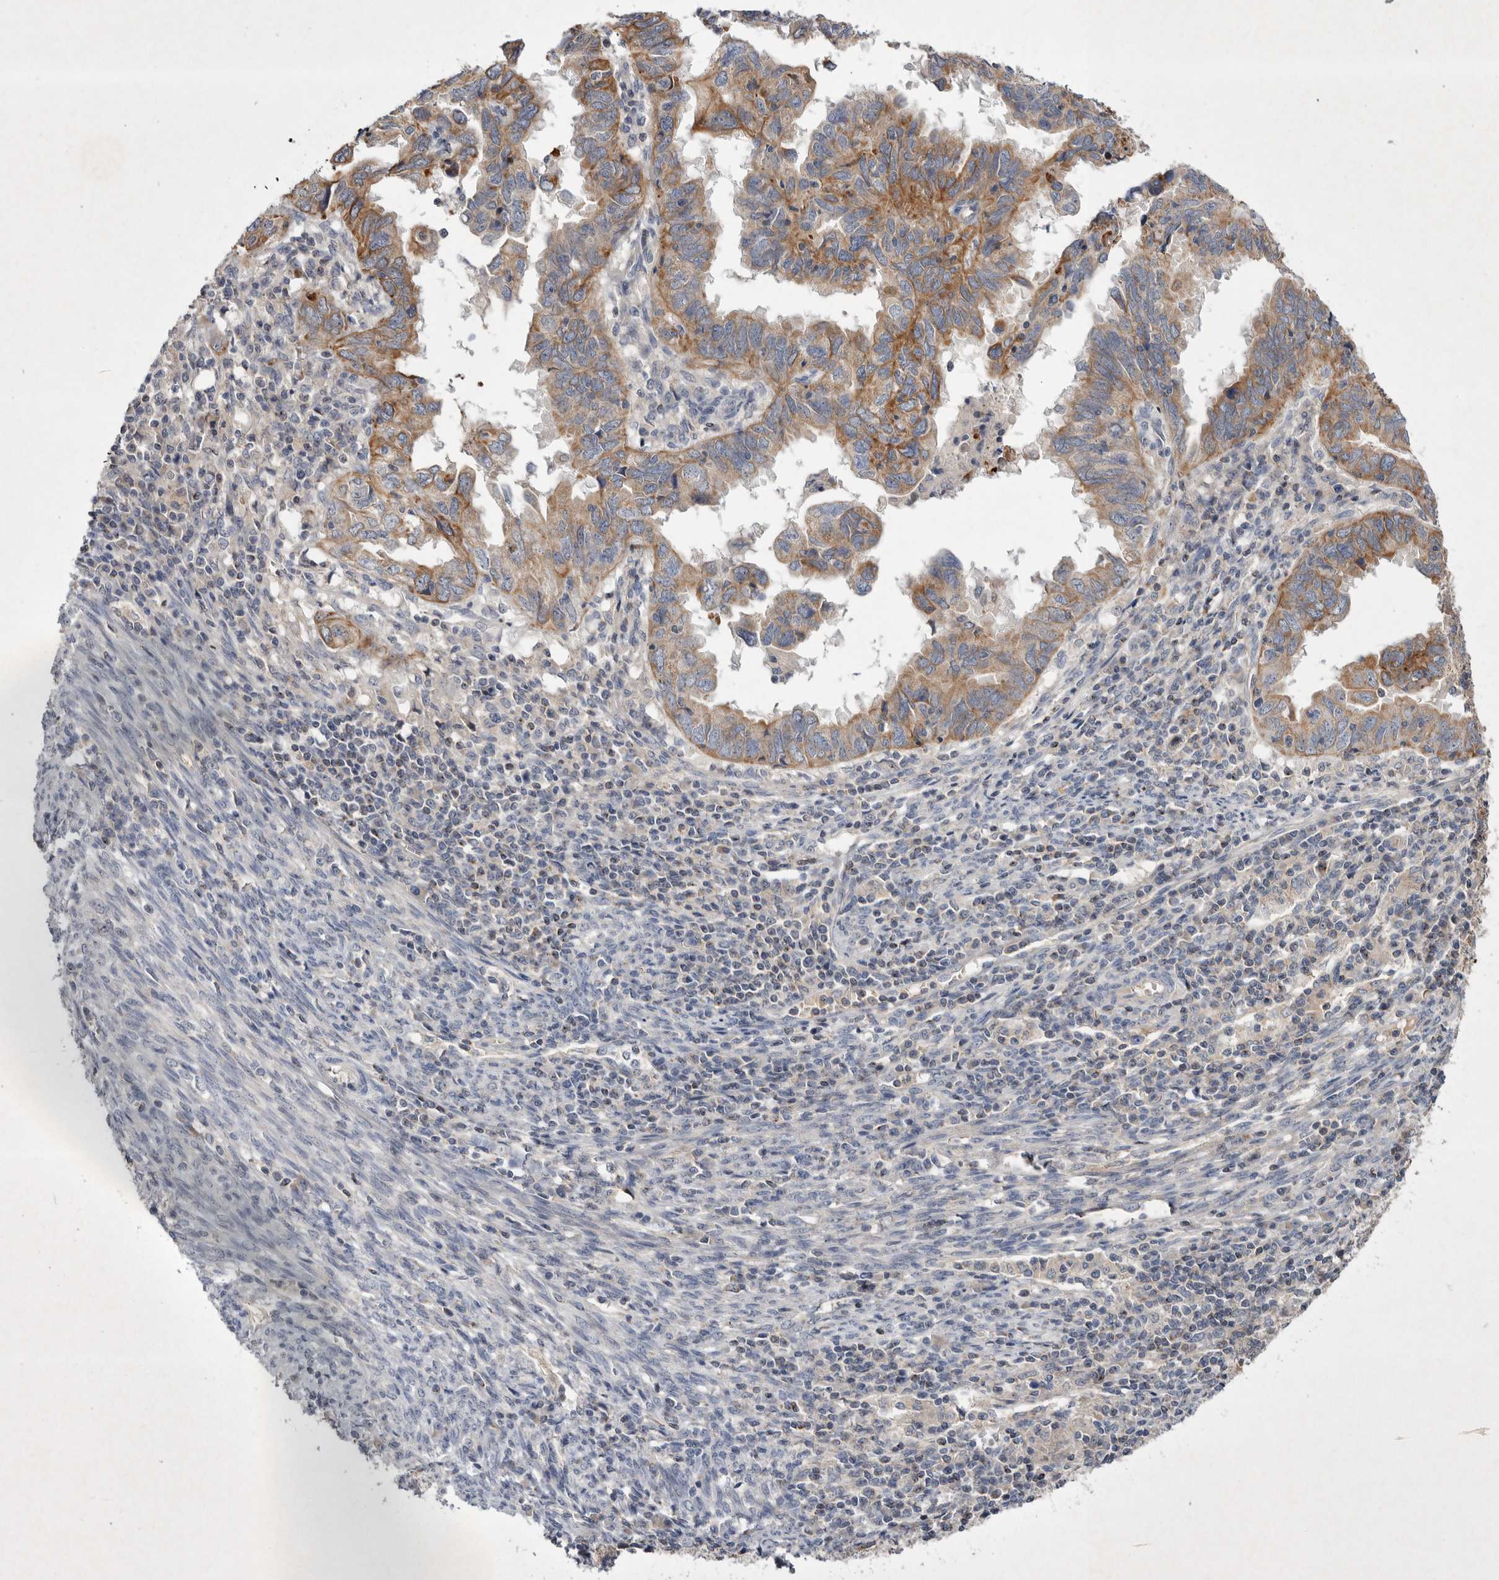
{"staining": {"intensity": "moderate", "quantity": "25%-75%", "location": "cytoplasmic/membranous"}, "tissue": "endometrial cancer", "cell_type": "Tumor cells", "image_type": "cancer", "snomed": [{"axis": "morphology", "description": "Adenocarcinoma, NOS"}, {"axis": "topography", "description": "Uterus"}], "caption": "An immunohistochemistry image of tumor tissue is shown. Protein staining in brown highlights moderate cytoplasmic/membranous positivity in endometrial cancer within tumor cells. Using DAB (3,3'-diaminobenzidine) (brown) and hematoxylin (blue) stains, captured at high magnification using brightfield microscopy.", "gene": "TNFSF14", "patient": {"sex": "female", "age": 77}}